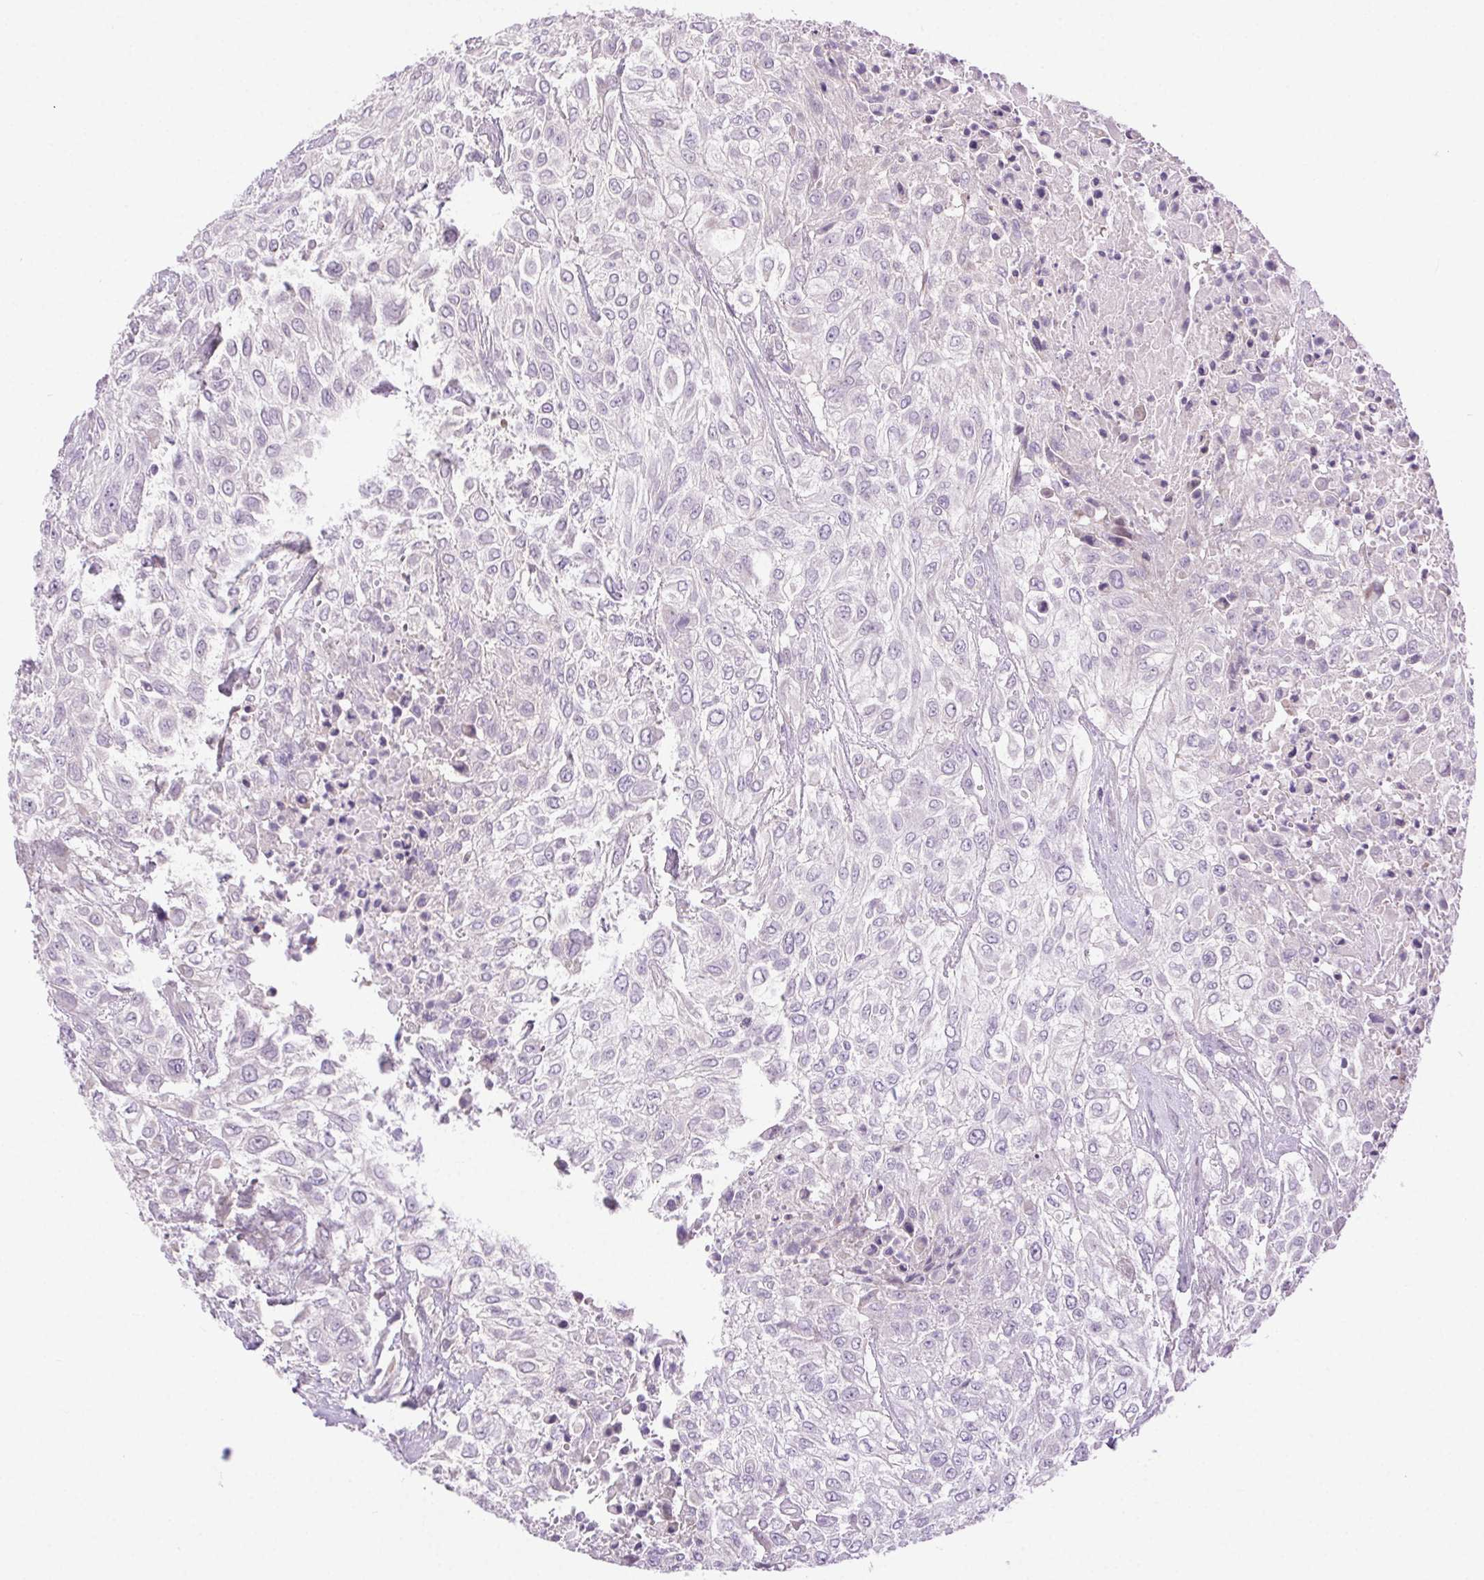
{"staining": {"intensity": "negative", "quantity": "none", "location": "none"}, "tissue": "urothelial cancer", "cell_type": "Tumor cells", "image_type": "cancer", "snomed": [{"axis": "morphology", "description": "Urothelial carcinoma, High grade"}, {"axis": "topography", "description": "Urinary bladder"}], "caption": "There is no significant staining in tumor cells of urothelial cancer.", "gene": "SYT11", "patient": {"sex": "male", "age": 57}}